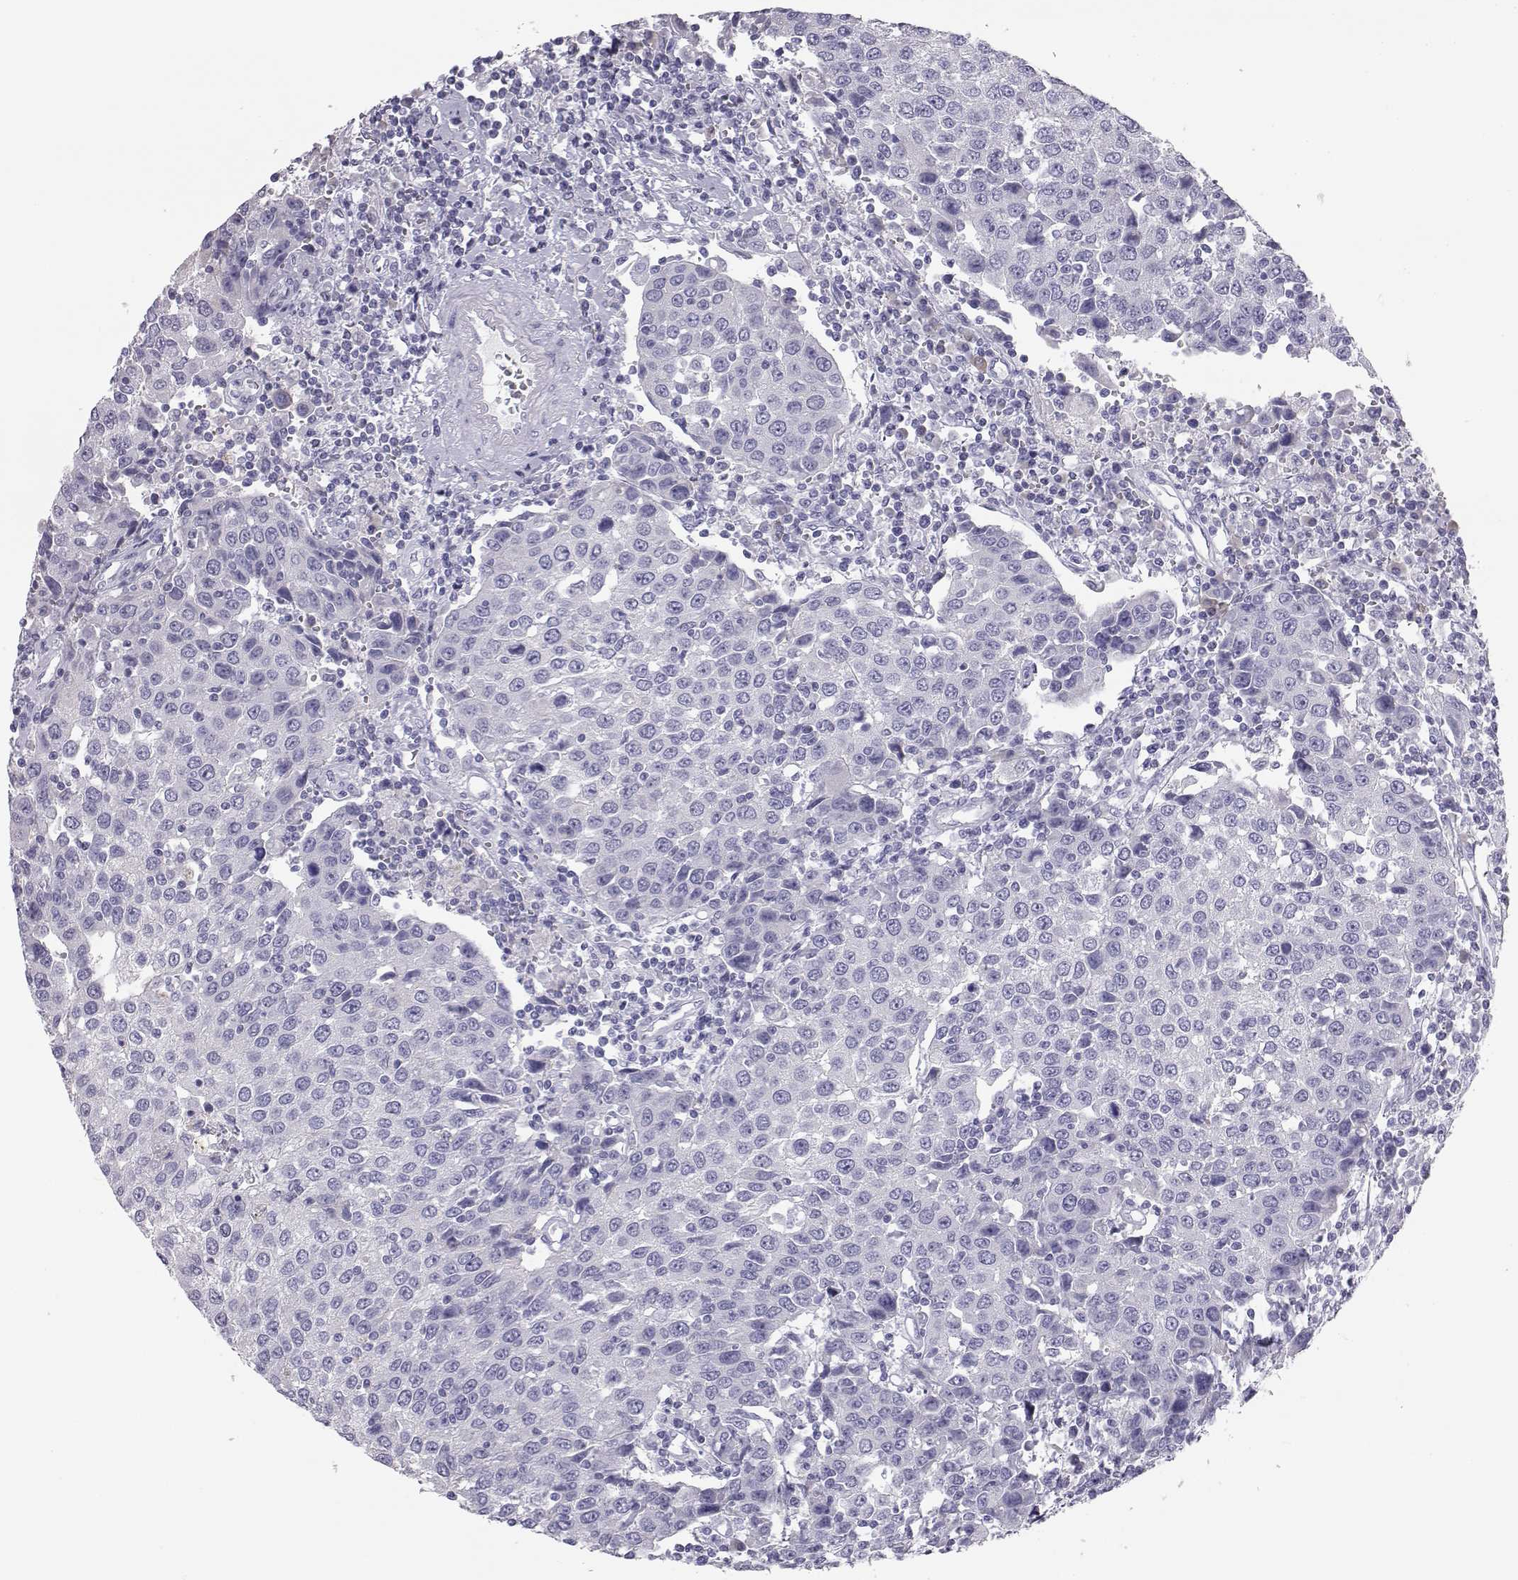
{"staining": {"intensity": "negative", "quantity": "none", "location": "none"}, "tissue": "urothelial cancer", "cell_type": "Tumor cells", "image_type": "cancer", "snomed": [{"axis": "morphology", "description": "Urothelial carcinoma, High grade"}, {"axis": "topography", "description": "Urinary bladder"}], "caption": "An image of high-grade urothelial carcinoma stained for a protein displays no brown staining in tumor cells. Brightfield microscopy of IHC stained with DAB (3,3'-diaminobenzidine) (brown) and hematoxylin (blue), captured at high magnification.", "gene": "ITLN2", "patient": {"sex": "female", "age": 85}}